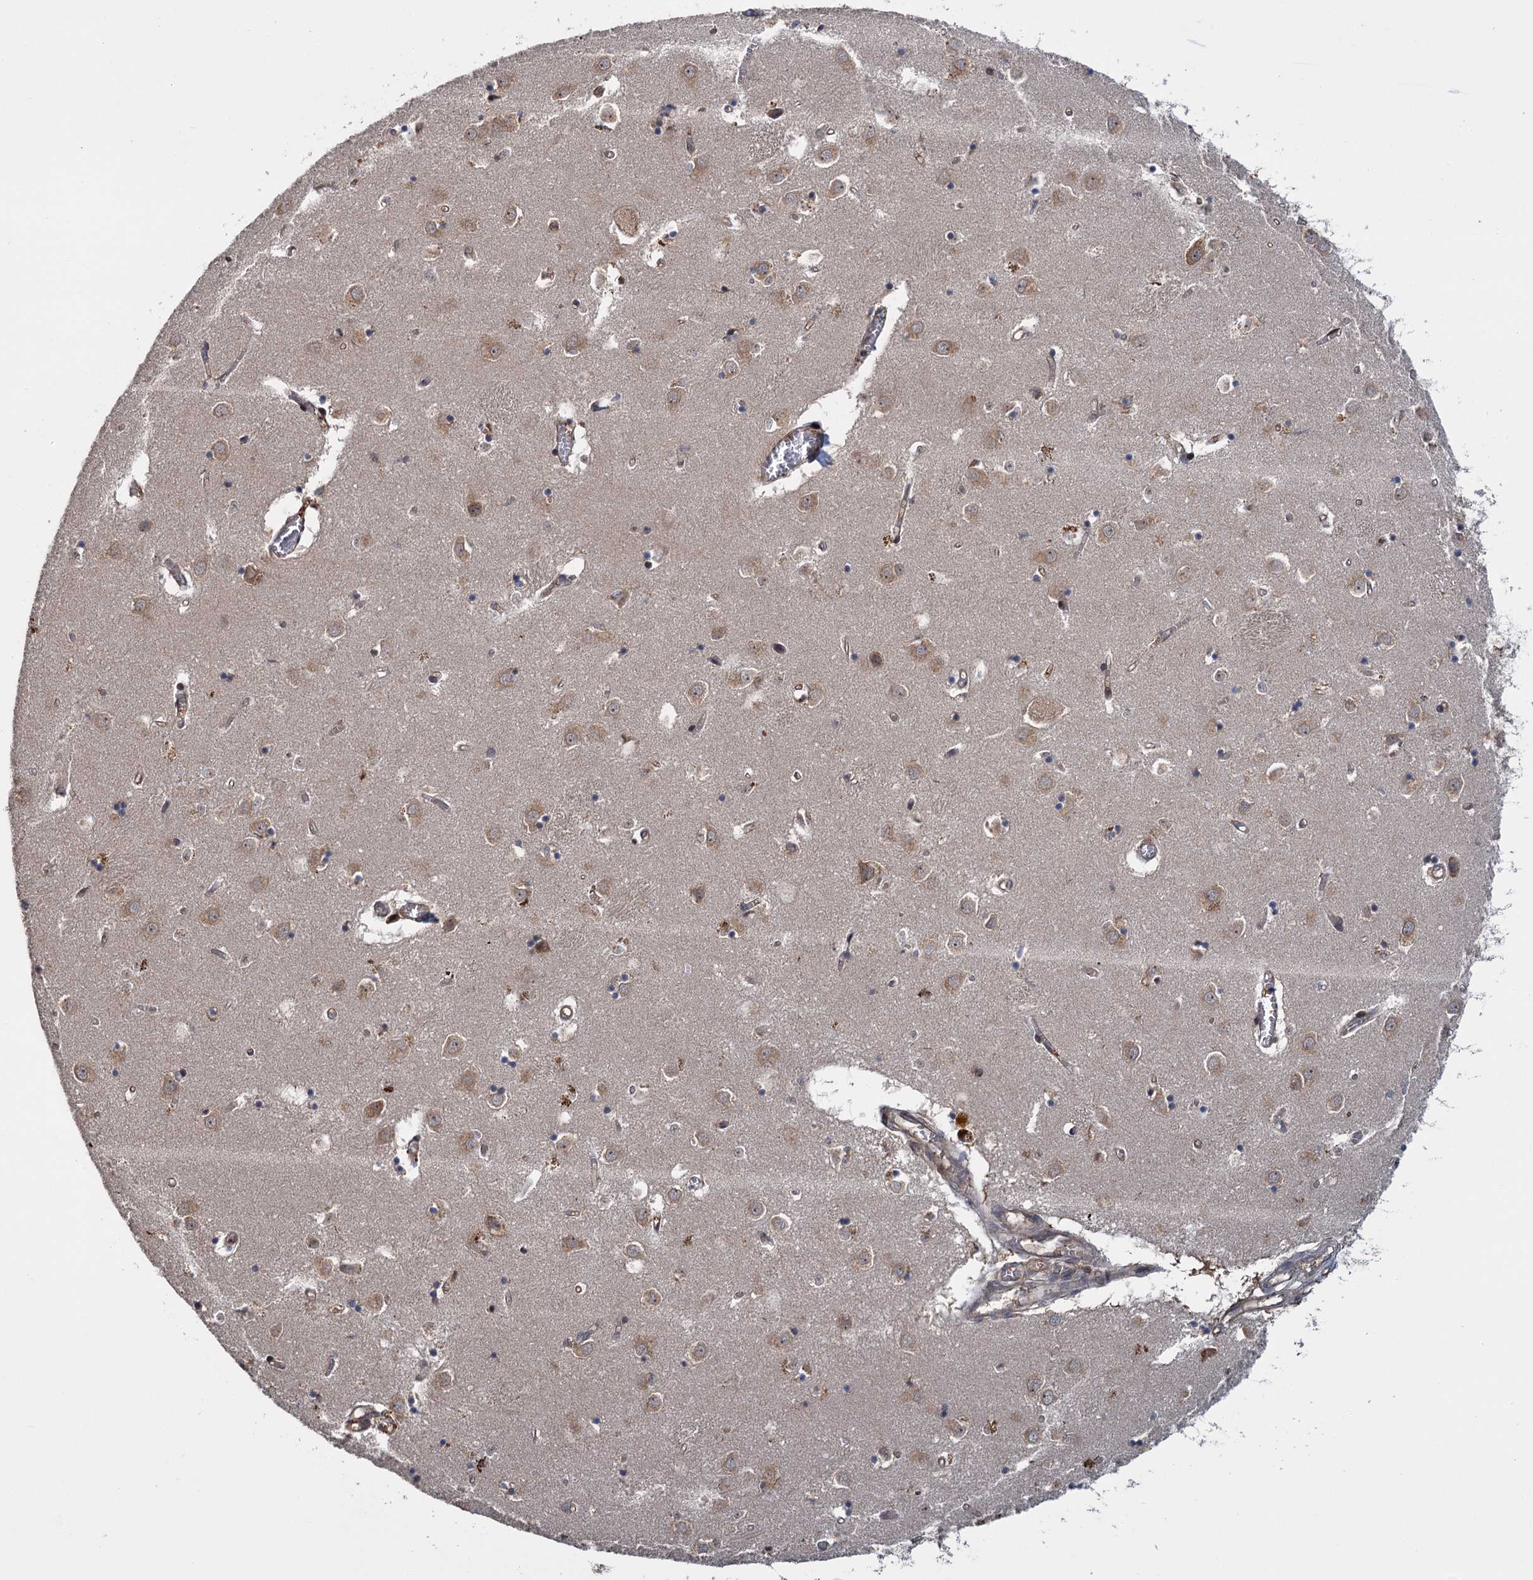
{"staining": {"intensity": "weak", "quantity": "<25%", "location": "cytoplasmic/membranous"}, "tissue": "caudate", "cell_type": "Glial cells", "image_type": "normal", "snomed": [{"axis": "morphology", "description": "Normal tissue, NOS"}, {"axis": "topography", "description": "Lateral ventricle wall"}], "caption": "Immunohistochemistry of benign caudate displays no staining in glial cells. (Brightfield microscopy of DAB IHC at high magnification).", "gene": "KANSL2", "patient": {"sex": "male", "age": 70}}